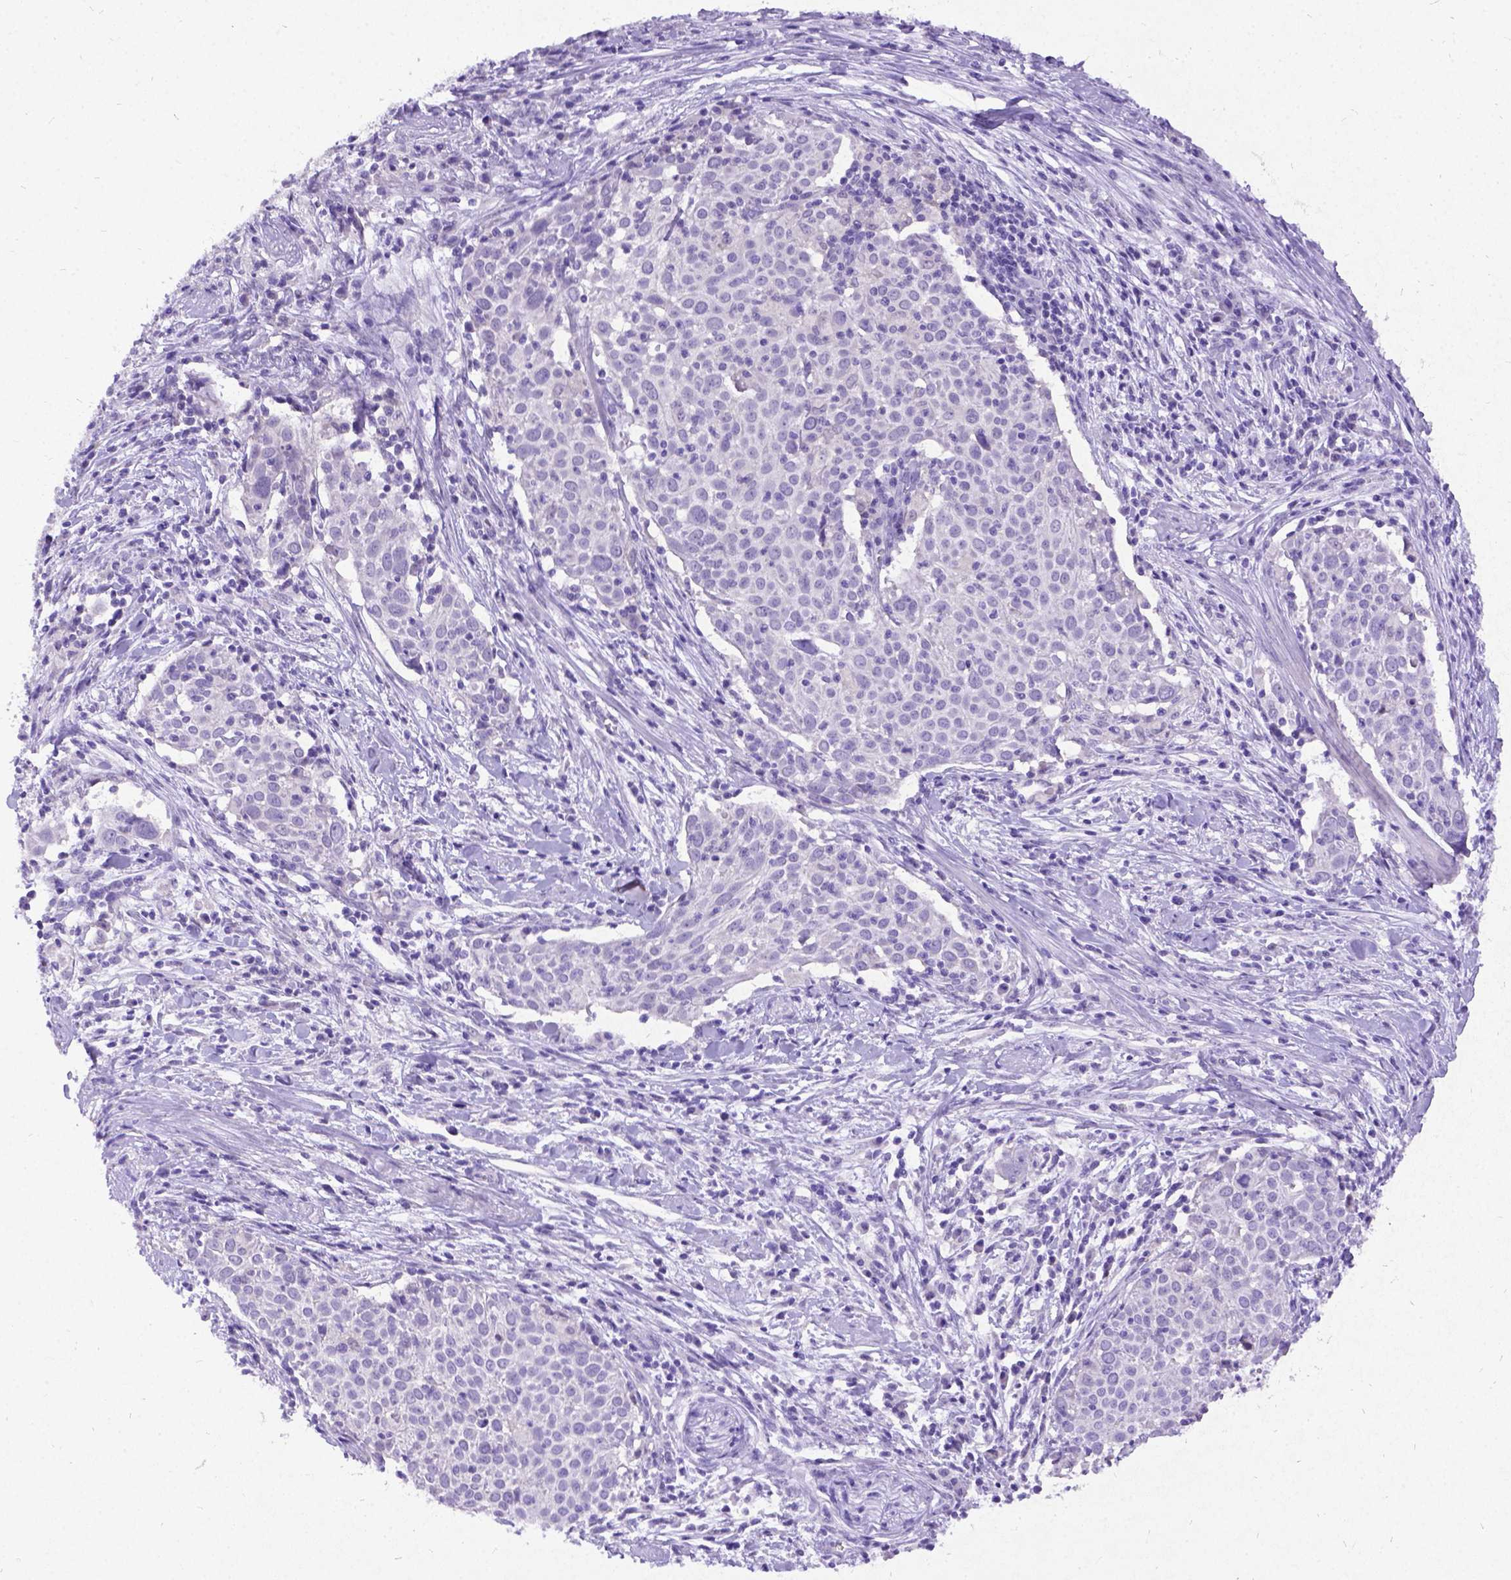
{"staining": {"intensity": "negative", "quantity": "none", "location": "none"}, "tissue": "cervical cancer", "cell_type": "Tumor cells", "image_type": "cancer", "snomed": [{"axis": "morphology", "description": "Squamous cell carcinoma, NOS"}, {"axis": "topography", "description": "Cervix"}], "caption": "This is a histopathology image of immunohistochemistry staining of cervical cancer (squamous cell carcinoma), which shows no expression in tumor cells.", "gene": "NEUROD4", "patient": {"sex": "female", "age": 39}}